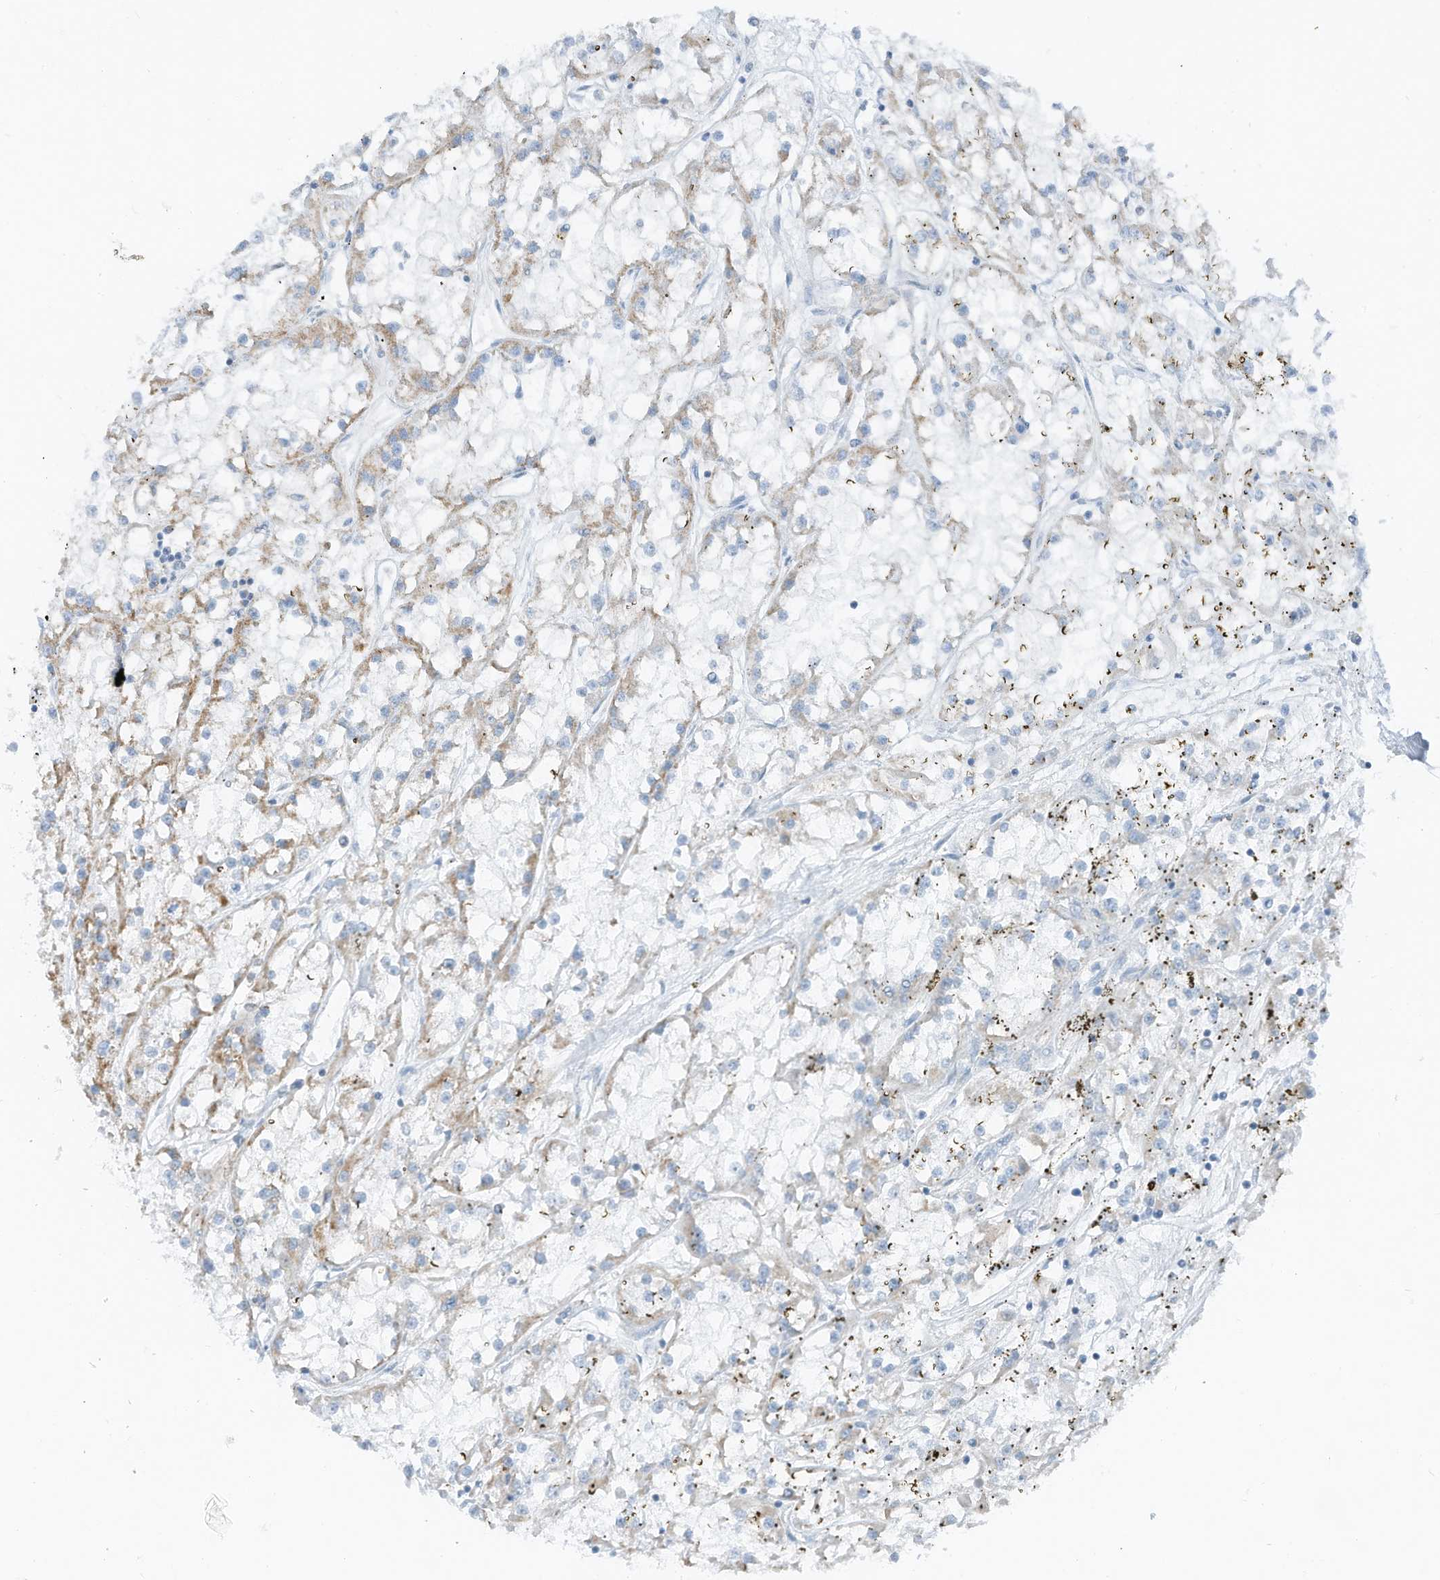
{"staining": {"intensity": "moderate", "quantity": "<25%", "location": "cytoplasmic/membranous"}, "tissue": "renal cancer", "cell_type": "Tumor cells", "image_type": "cancer", "snomed": [{"axis": "morphology", "description": "Adenocarcinoma, NOS"}, {"axis": "topography", "description": "Kidney"}], "caption": "Renal cancer stained with a brown dye demonstrates moderate cytoplasmic/membranous positive staining in about <25% of tumor cells.", "gene": "RMND1", "patient": {"sex": "female", "age": 52}}